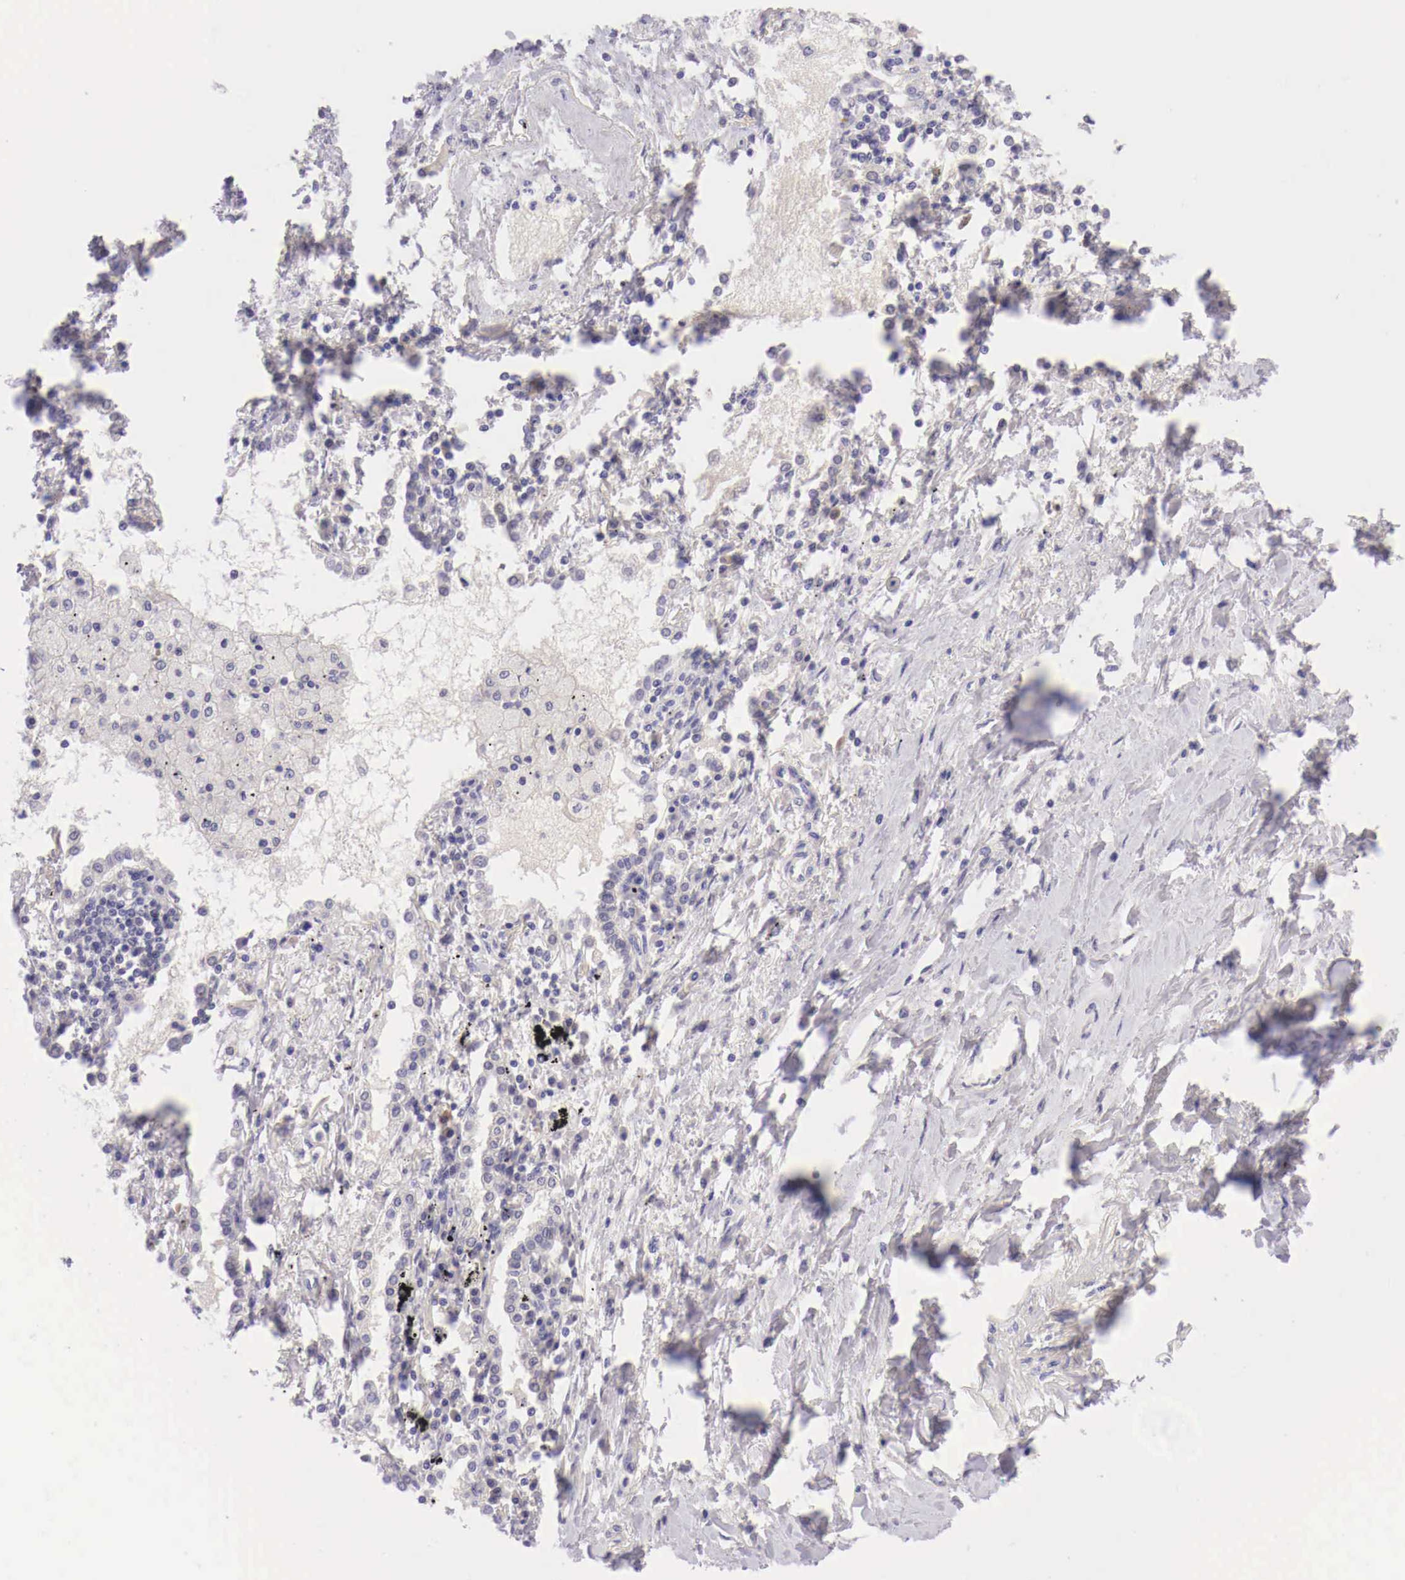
{"staining": {"intensity": "negative", "quantity": "none", "location": "none"}, "tissue": "lung cancer", "cell_type": "Tumor cells", "image_type": "cancer", "snomed": [{"axis": "morphology", "description": "Adenocarcinoma, NOS"}, {"axis": "topography", "description": "Lung"}], "caption": "Immunohistochemistry of lung adenocarcinoma reveals no expression in tumor cells.", "gene": "BCL6", "patient": {"sex": "male", "age": 60}}